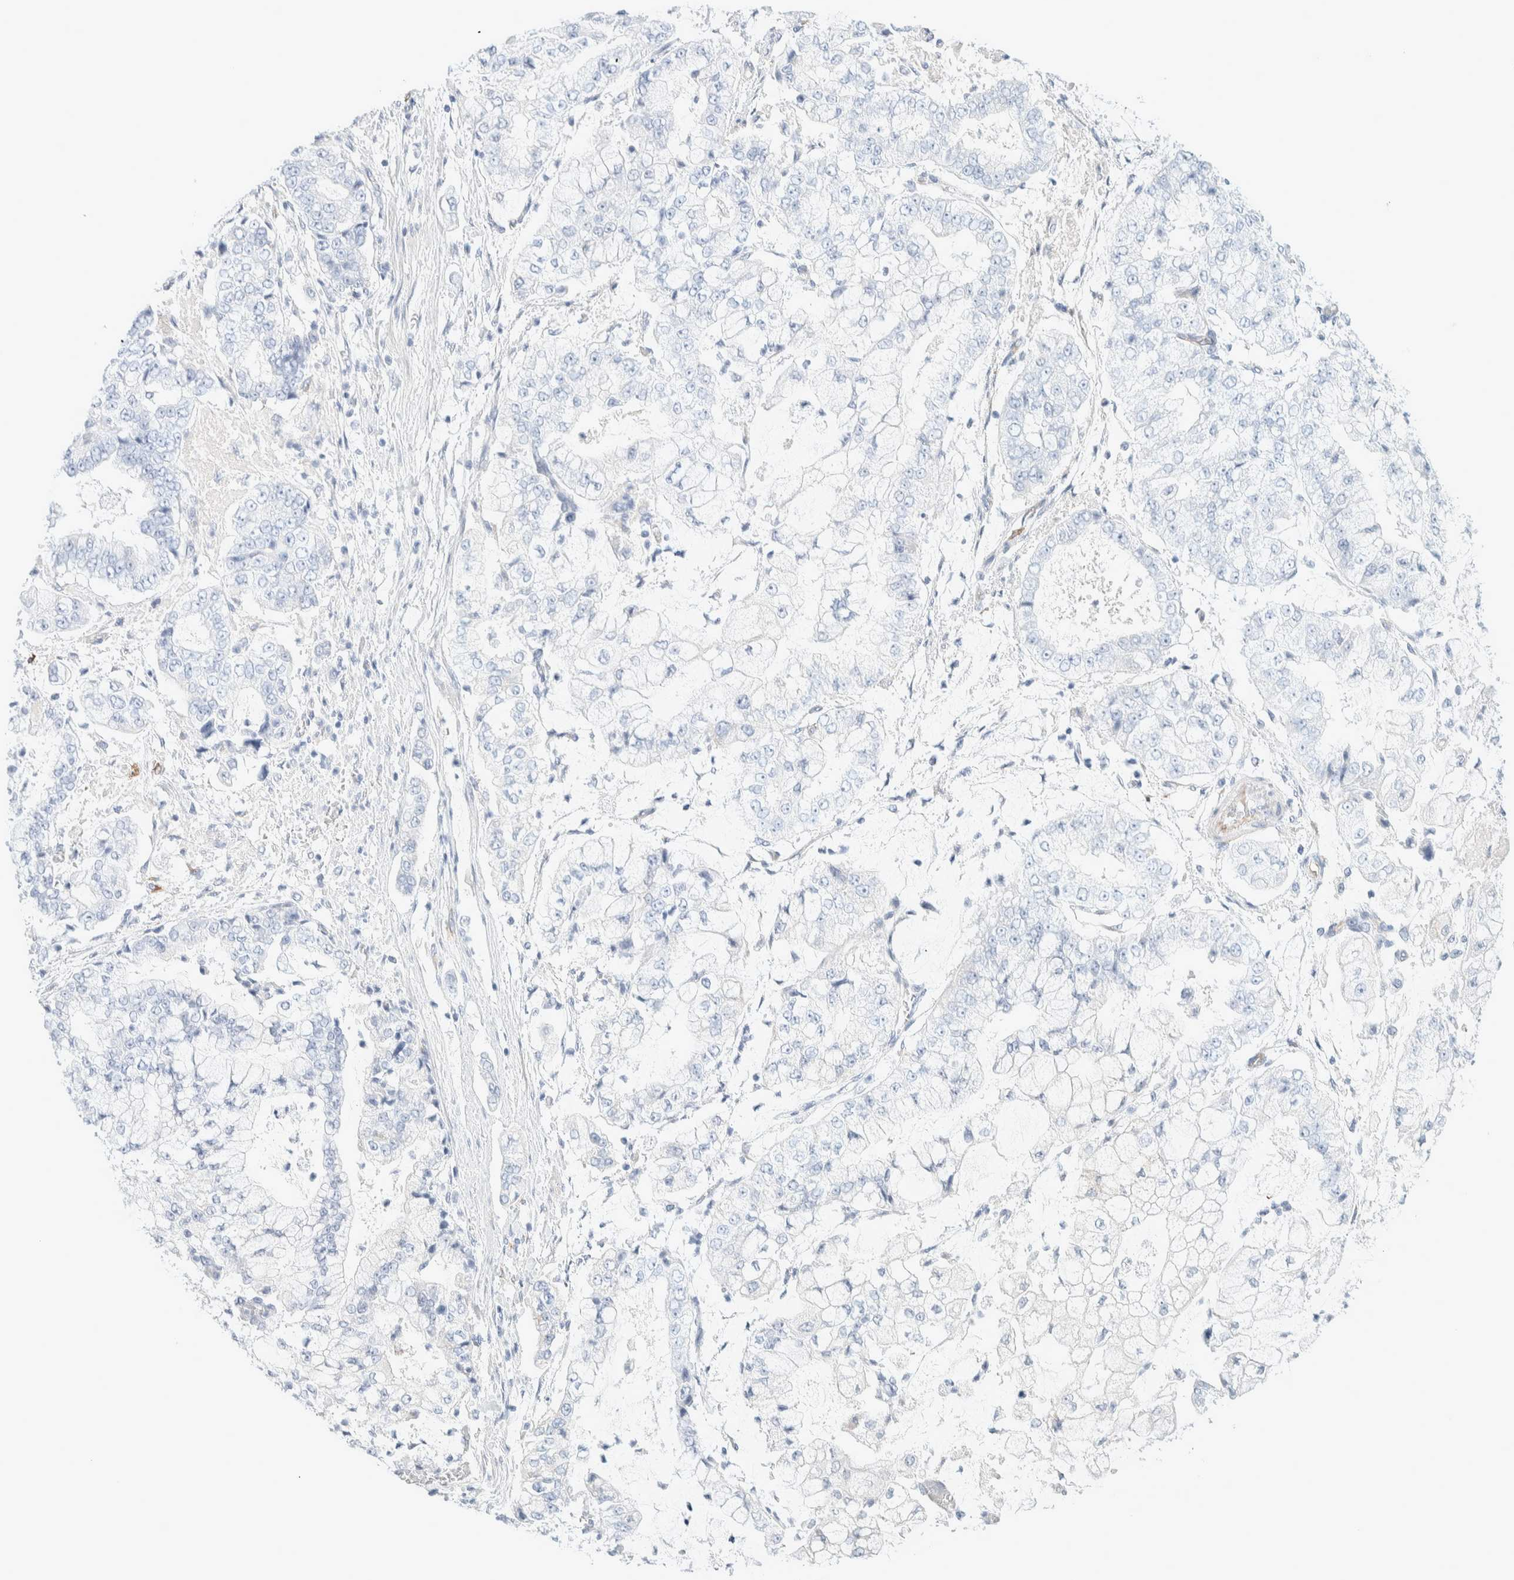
{"staining": {"intensity": "negative", "quantity": "none", "location": "none"}, "tissue": "stomach cancer", "cell_type": "Tumor cells", "image_type": "cancer", "snomed": [{"axis": "morphology", "description": "Adenocarcinoma, NOS"}, {"axis": "topography", "description": "Stomach"}], "caption": "Immunohistochemical staining of stomach cancer (adenocarcinoma) shows no significant positivity in tumor cells.", "gene": "ATCAY", "patient": {"sex": "male", "age": 76}}